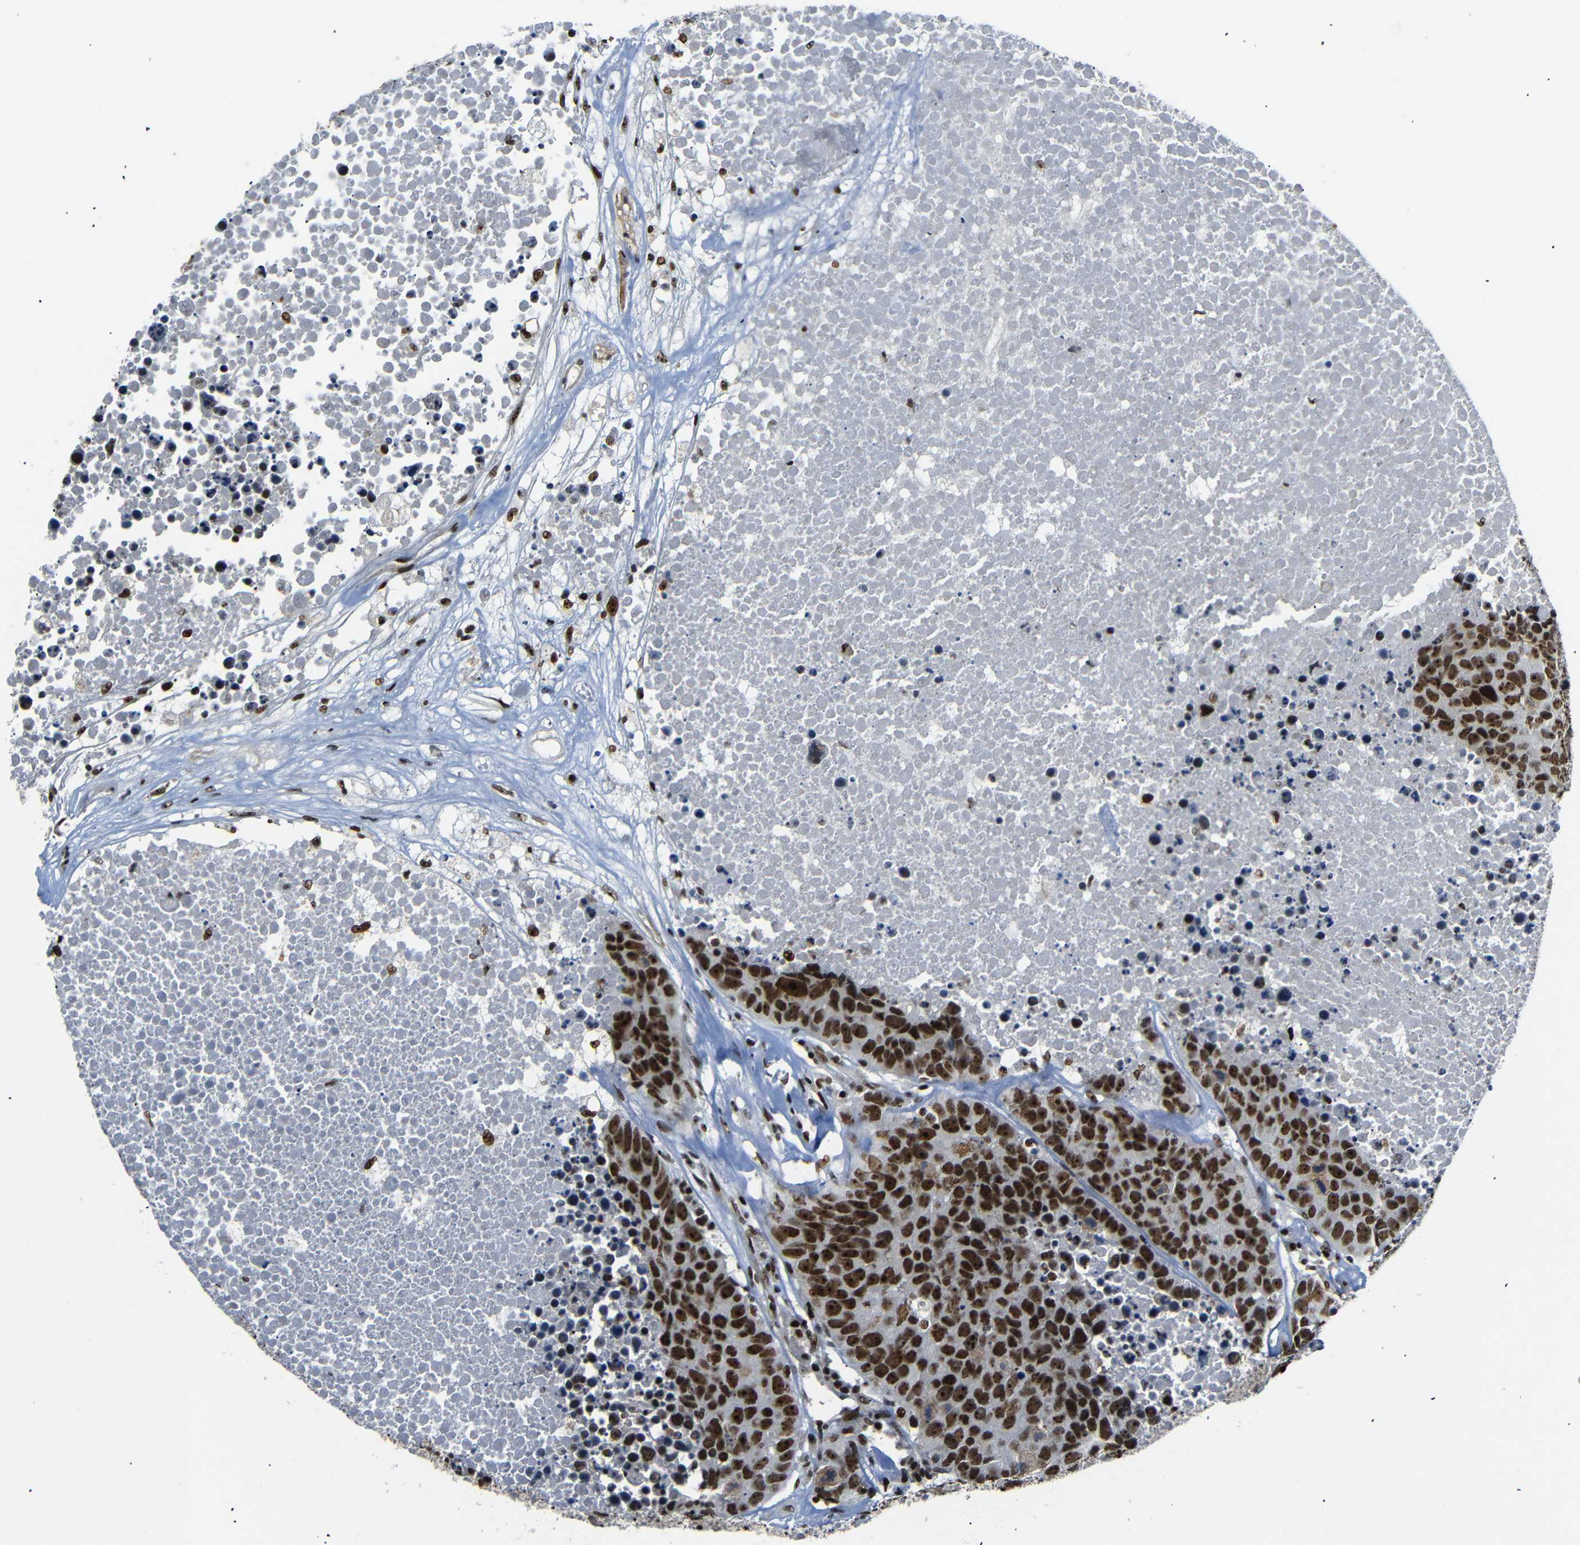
{"staining": {"intensity": "strong", "quantity": ">75%", "location": "nuclear"}, "tissue": "carcinoid", "cell_type": "Tumor cells", "image_type": "cancer", "snomed": [{"axis": "morphology", "description": "Carcinoid, malignant, NOS"}, {"axis": "topography", "description": "Lung"}], "caption": "Immunohistochemistry (IHC) (DAB (3,3'-diaminobenzidine)) staining of human carcinoid reveals strong nuclear protein positivity in about >75% of tumor cells.", "gene": "SETDB2", "patient": {"sex": "male", "age": 60}}